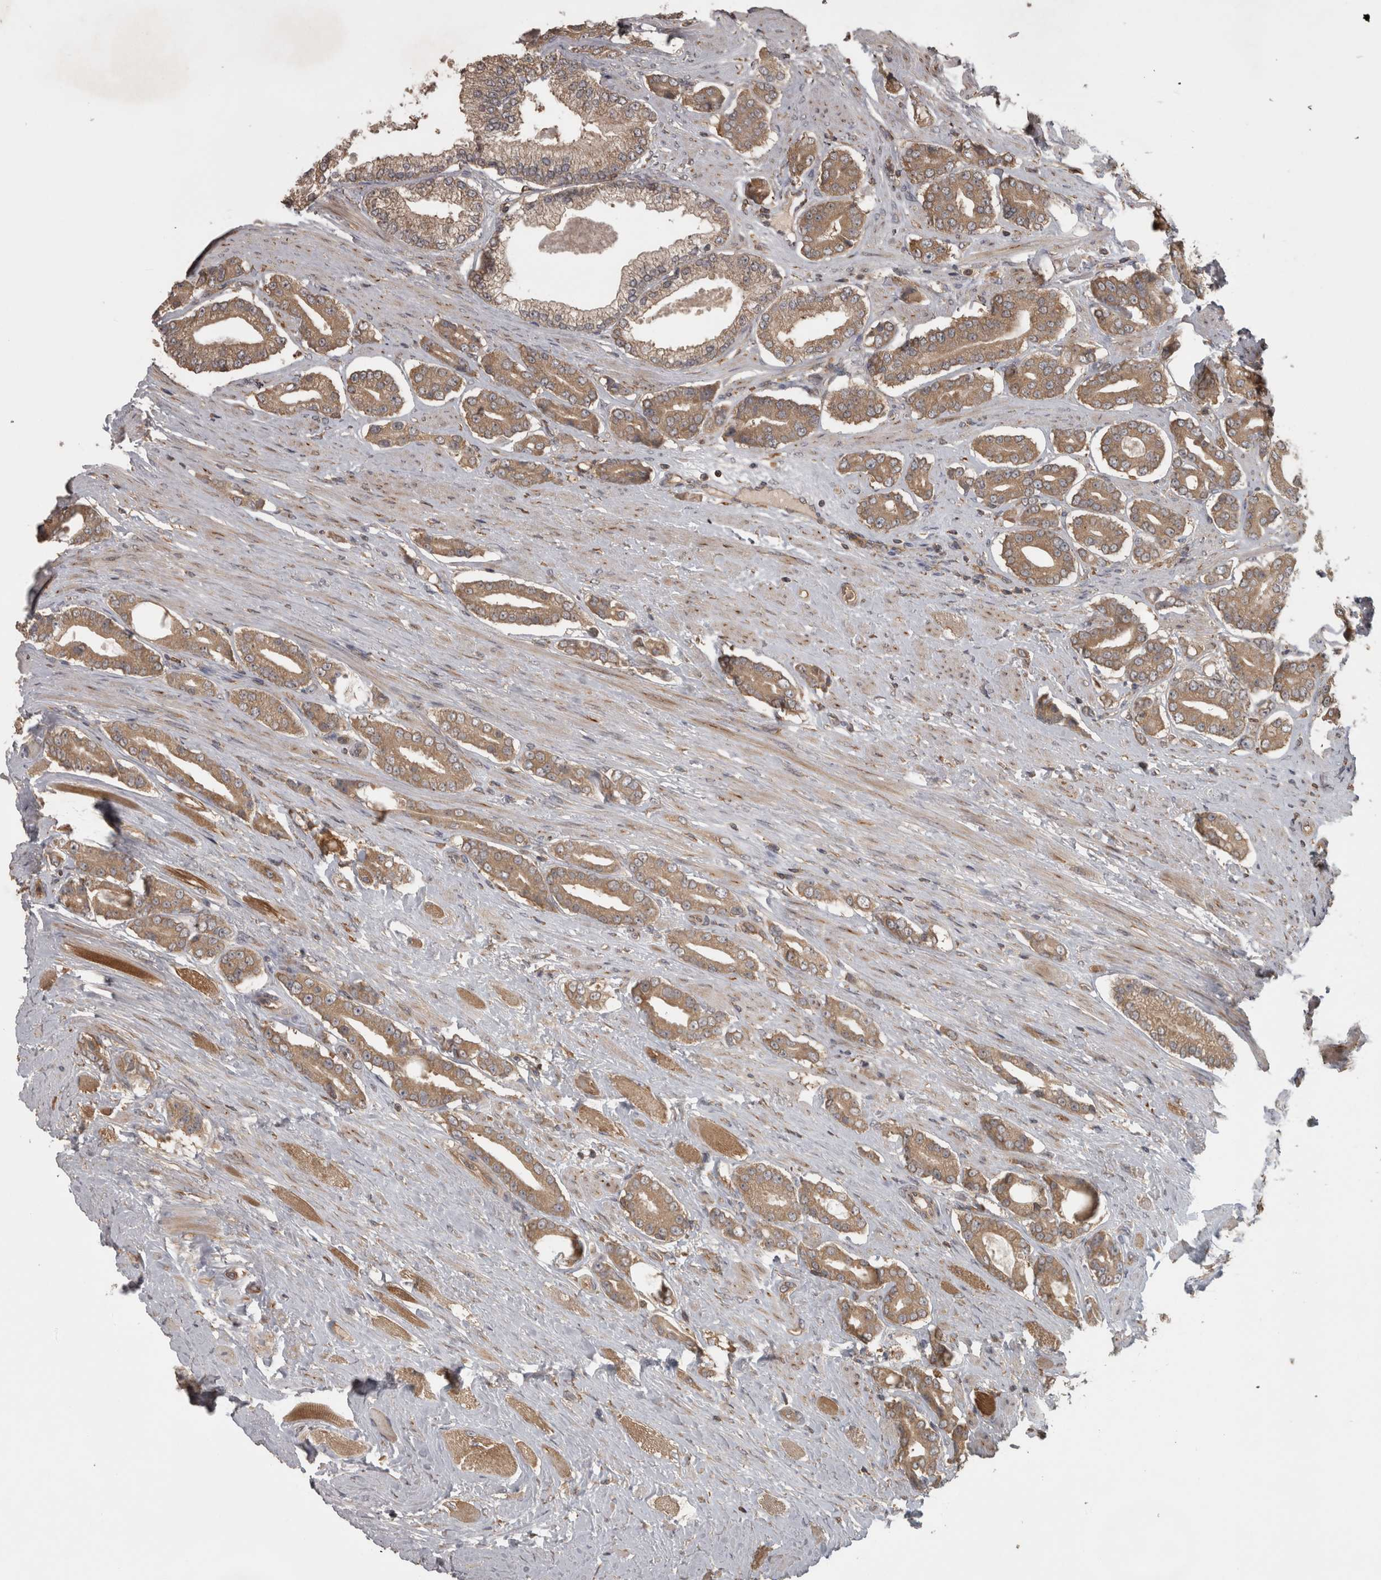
{"staining": {"intensity": "moderate", "quantity": ">75%", "location": "cytoplasmic/membranous"}, "tissue": "prostate cancer", "cell_type": "Tumor cells", "image_type": "cancer", "snomed": [{"axis": "morphology", "description": "Adenocarcinoma, High grade"}, {"axis": "topography", "description": "Prostate"}], "caption": "Prostate adenocarcinoma (high-grade) stained with DAB immunohistochemistry (IHC) exhibits medium levels of moderate cytoplasmic/membranous staining in about >75% of tumor cells. Immunohistochemistry (ihc) stains the protein of interest in brown and the nuclei are stained blue.", "gene": "MICU3", "patient": {"sex": "male", "age": 71}}